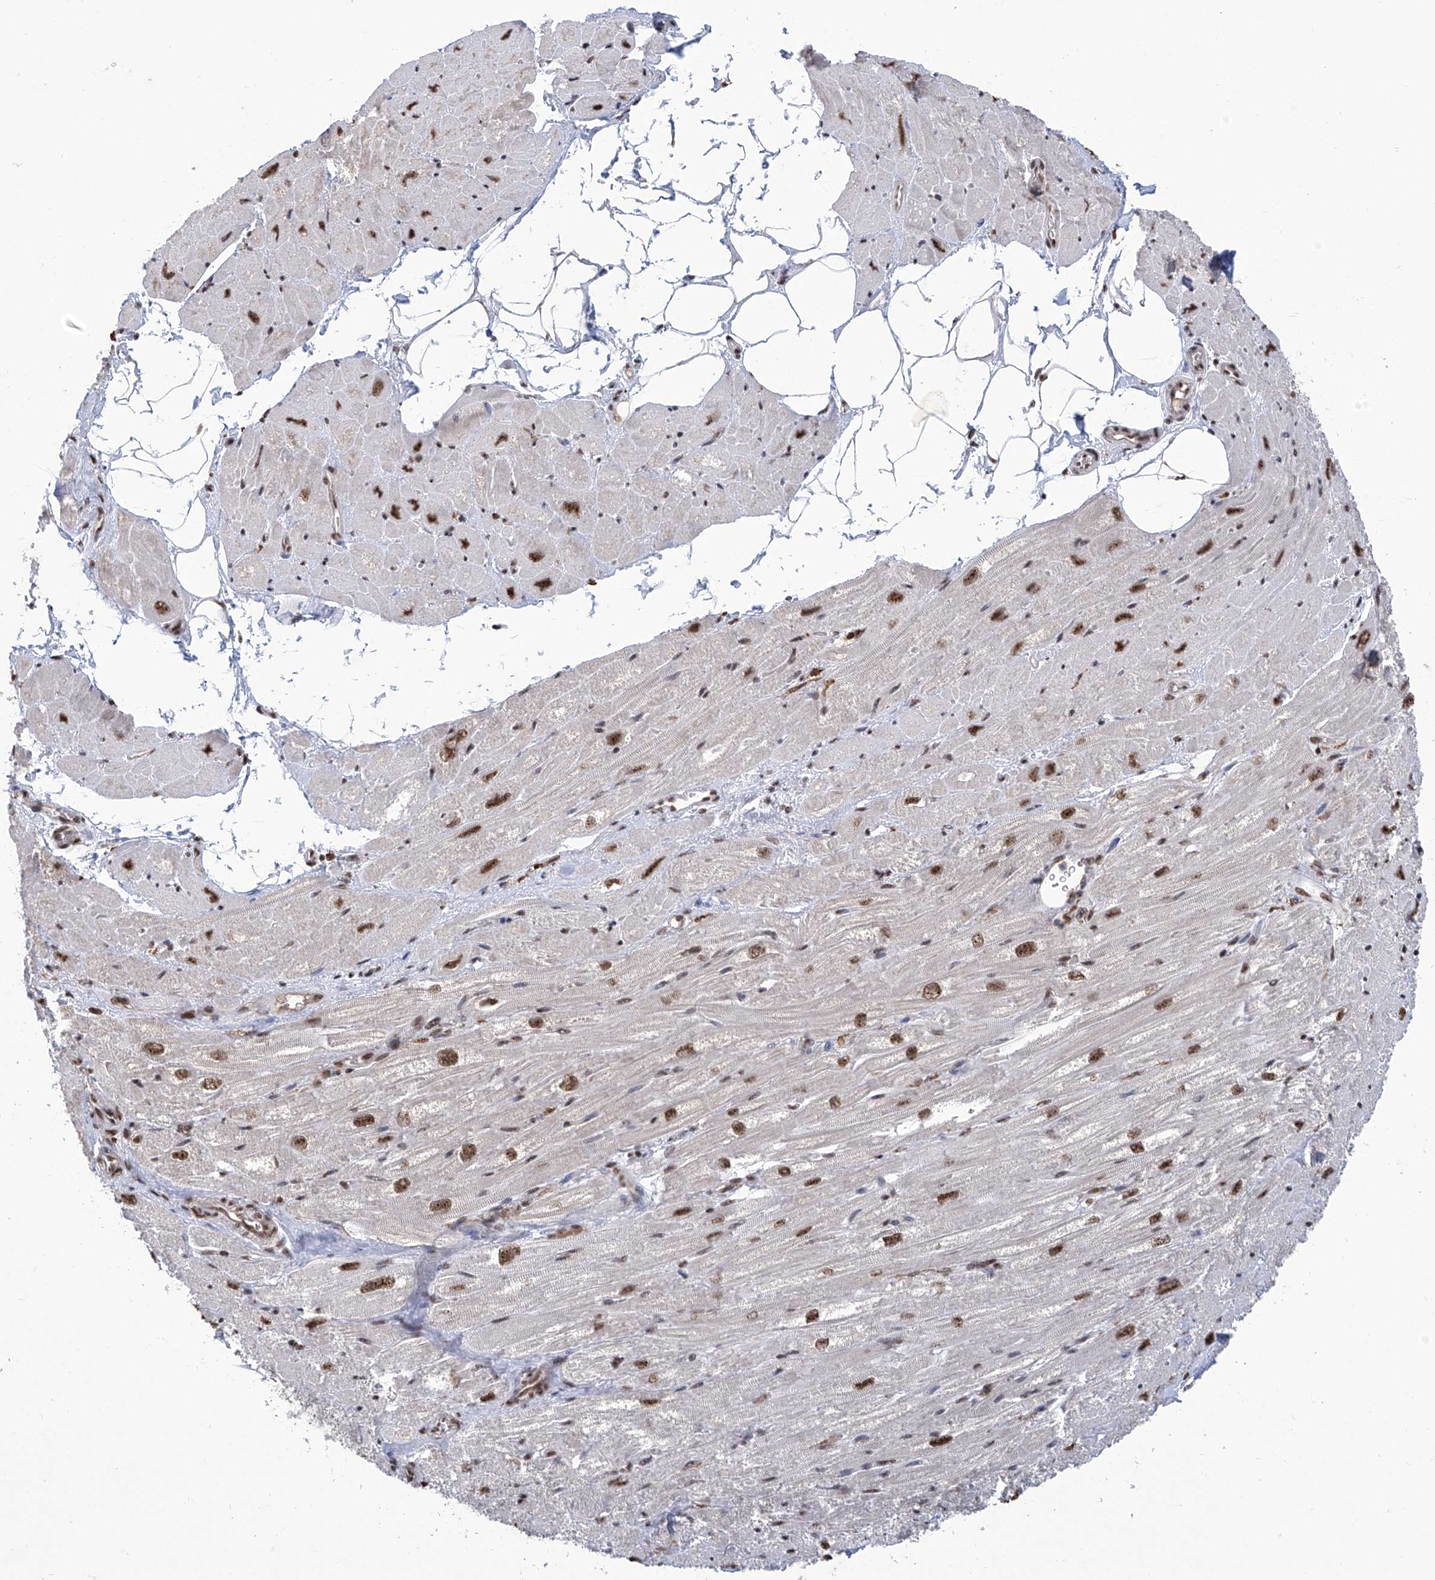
{"staining": {"intensity": "moderate", "quantity": "25%-75%", "location": "nuclear"}, "tissue": "heart muscle", "cell_type": "Cardiomyocytes", "image_type": "normal", "snomed": [{"axis": "morphology", "description": "Normal tissue, NOS"}, {"axis": "topography", "description": "Heart"}], "caption": "A medium amount of moderate nuclear staining is appreciated in approximately 25%-75% of cardiomyocytes in benign heart muscle.", "gene": "FBXL4", "patient": {"sex": "male", "age": 50}}